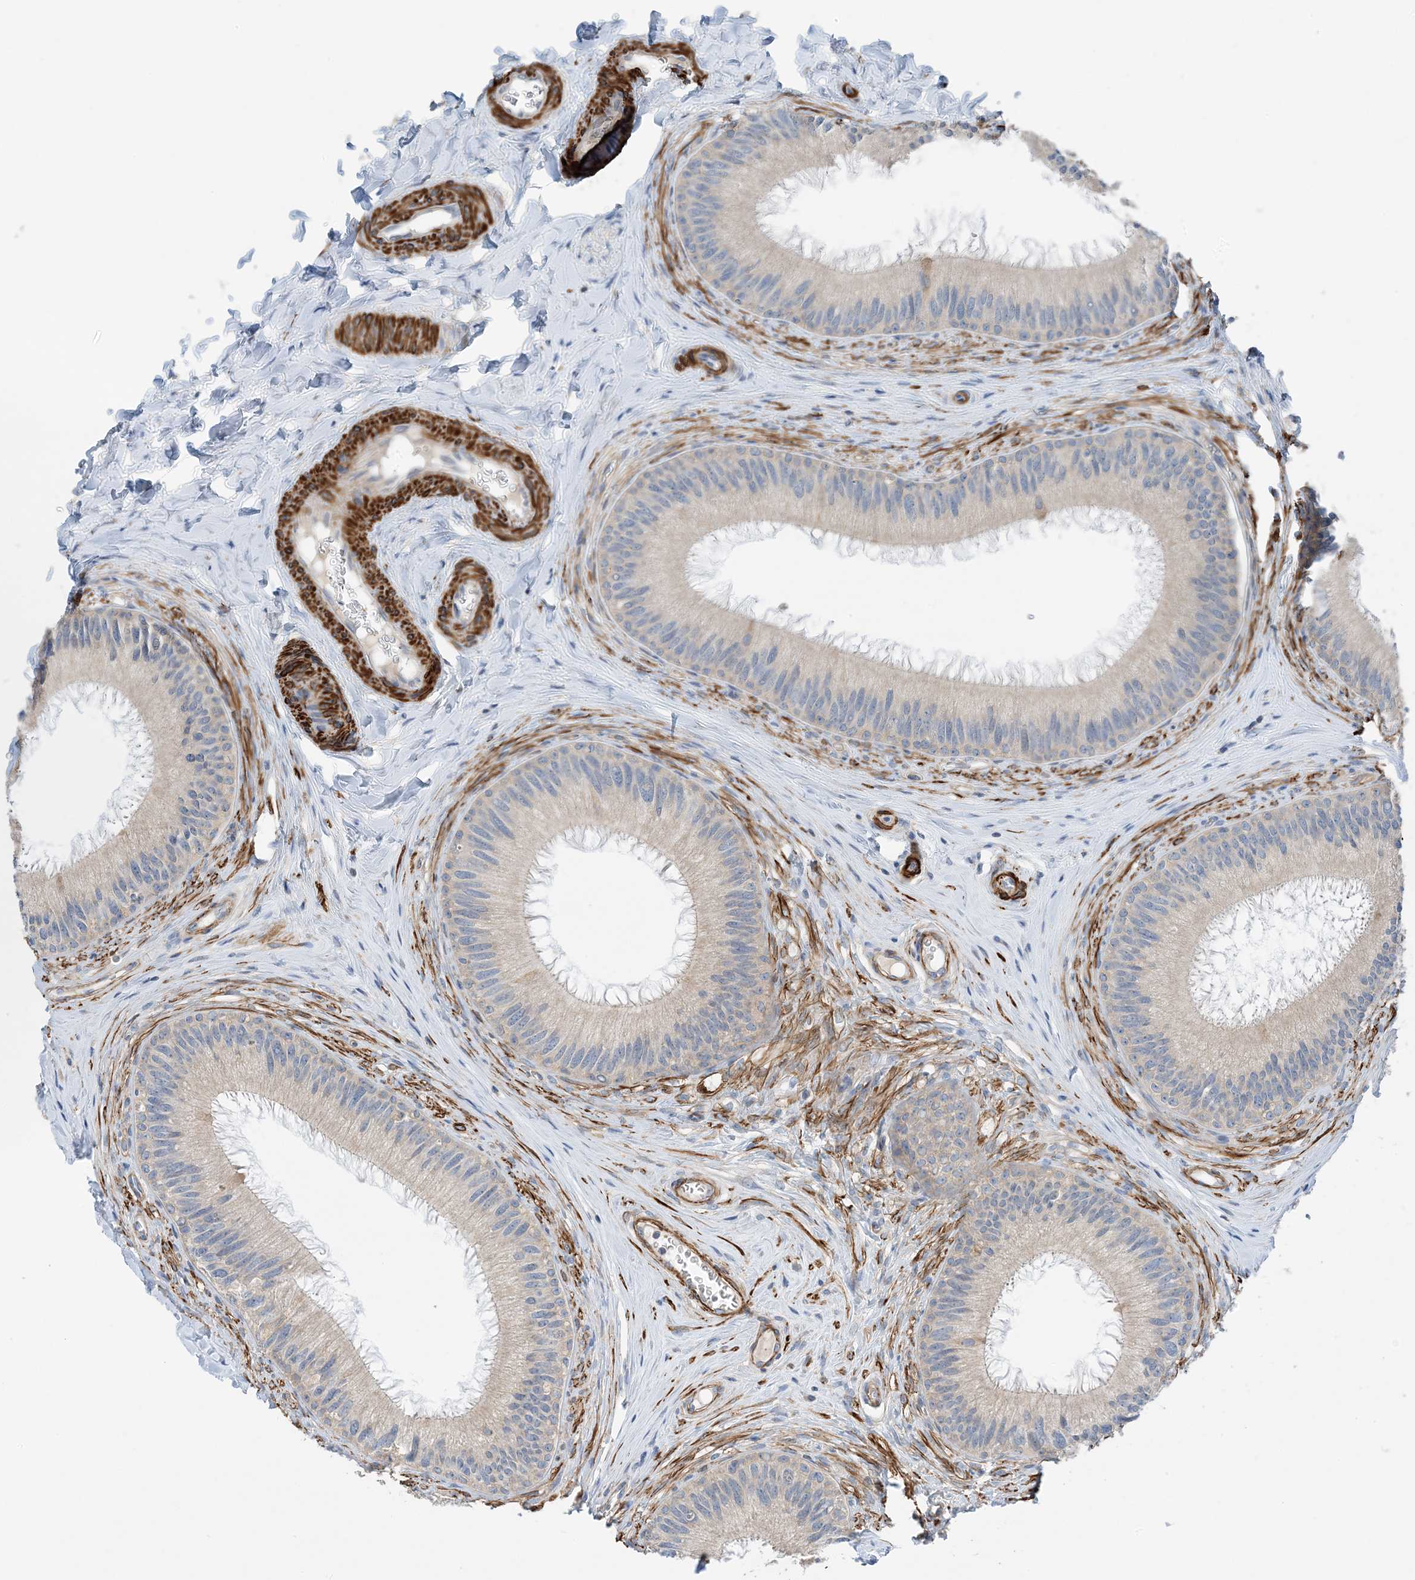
{"staining": {"intensity": "weak", "quantity": "25%-75%", "location": "cytoplasmic/membranous"}, "tissue": "epididymis", "cell_type": "Glandular cells", "image_type": "normal", "snomed": [{"axis": "morphology", "description": "Normal tissue, NOS"}, {"axis": "topography", "description": "Epididymis"}], "caption": "An IHC micrograph of benign tissue is shown. Protein staining in brown labels weak cytoplasmic/membranous positivity in epididymis within glandular cells.", "gene": "KIFBP", "patient": {"sex": "male", "age": 27}}